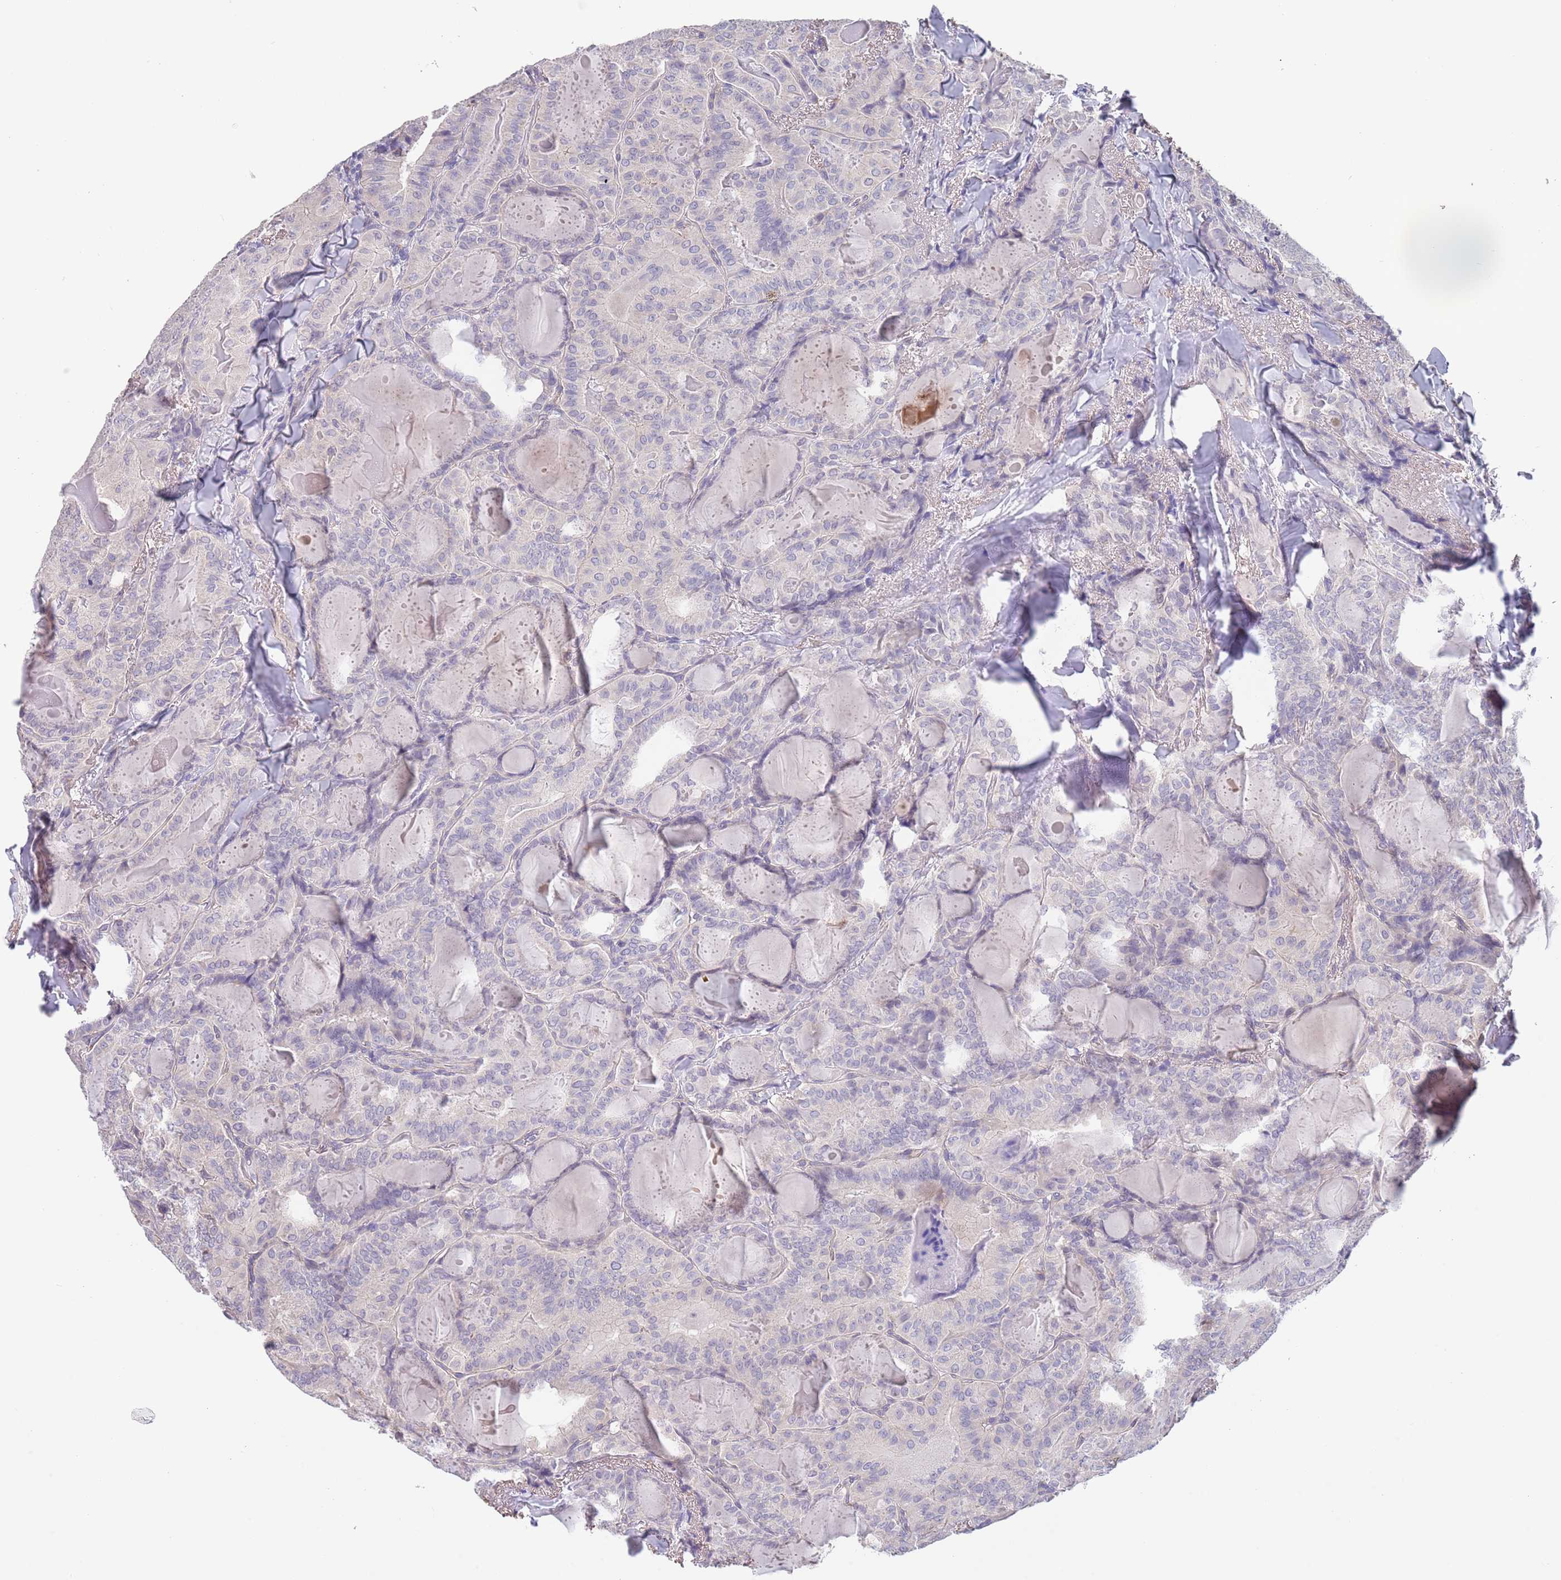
{"staining": {"intensity": "negative", "quantity": "none", "location": "none"}, "tissue": "thyroid cancer", "cell_type": "Tumor cells", "image_type": "cancer", "snomed": [{"axis": "morphology", "description": "Papillary adenocarcinoma, NOS"}, {"axis": "topography", "description": "Thyroid gland"}], "caption": "Histopathology image shows no protein positivity in tumor cells of thyroid cancer tissue.", "gene": "RNF169", "patient": {"sex": "female", "age": 68}}